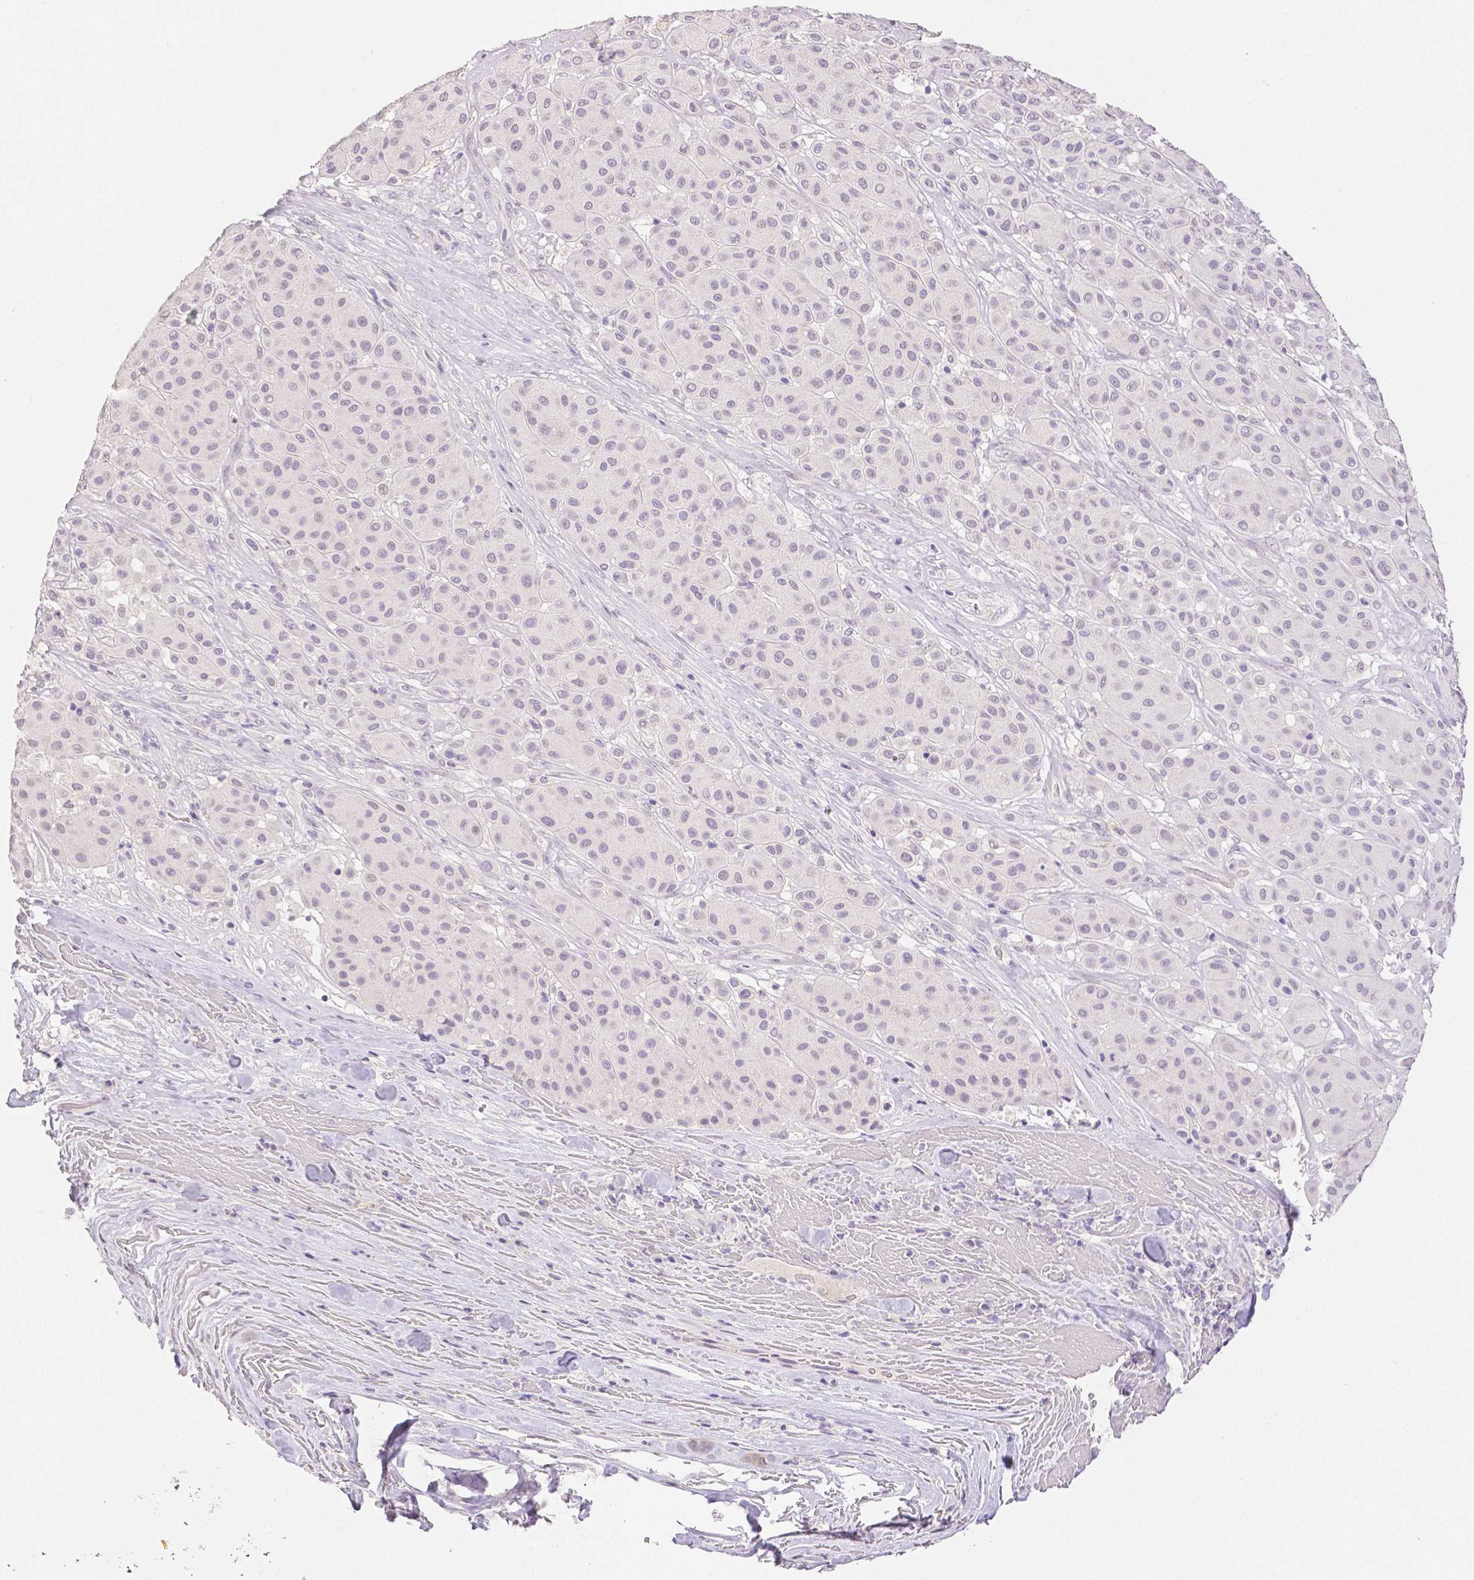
{"staining": {"intensity": "negative", "quantity": "none", "location": "none"}, "tissue": "melanoma", "cell_type": "Tumor cells", "image_type": "cancer", "snomed": [{"axis": "morphology", "description": "Malignant melanoma, Metastatic site"}, {"axis": "topography", "description": "Smooth muscle"}], "caption": "Melanoma was stained to show a protein in brown. There is no significant expression in tumor cells. Nuclei are stained in blue.", "gene": "OCLN", "patient": {"sex": "male", "age": 41}}